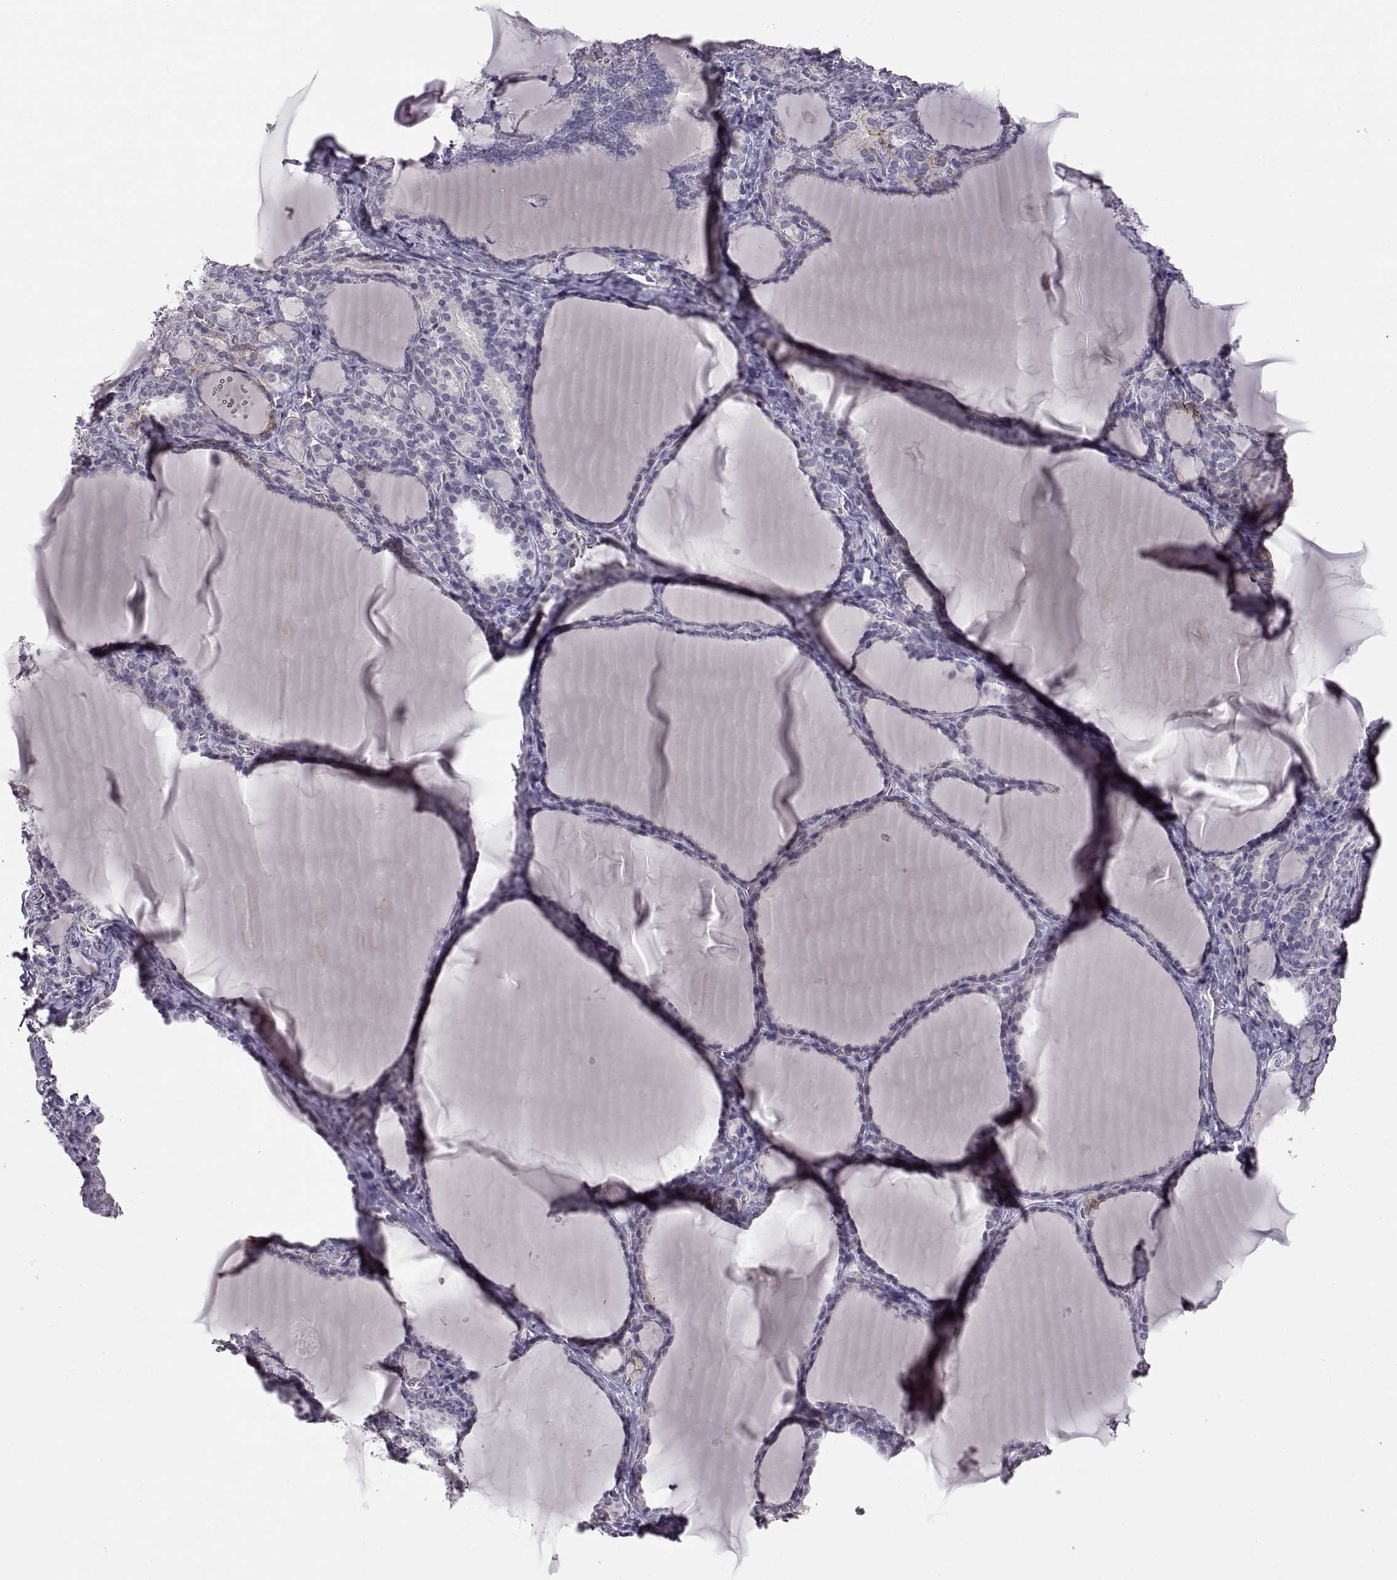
{"staining": {"intensity": "negative", "quantity": "none", "location": "none"}, "tissue": "thyroid gland", "cell_type": "Glandular cells", "image_type": "normal", "snomed": [{"axis": "morphology", "description": "Normal tissue, NOS"}, {"axis": "morphology", "description": "Hyperplasia, NOS"}, {"axis": "topography", "description": "Thyroid gland"}], "caption": "Thyroid gland stained for a protein using immunohistochemistry (IHC) shows no positivity glandular cells.", "gene": "CDH2", "patient": {"sex": "female", "age": 27}}